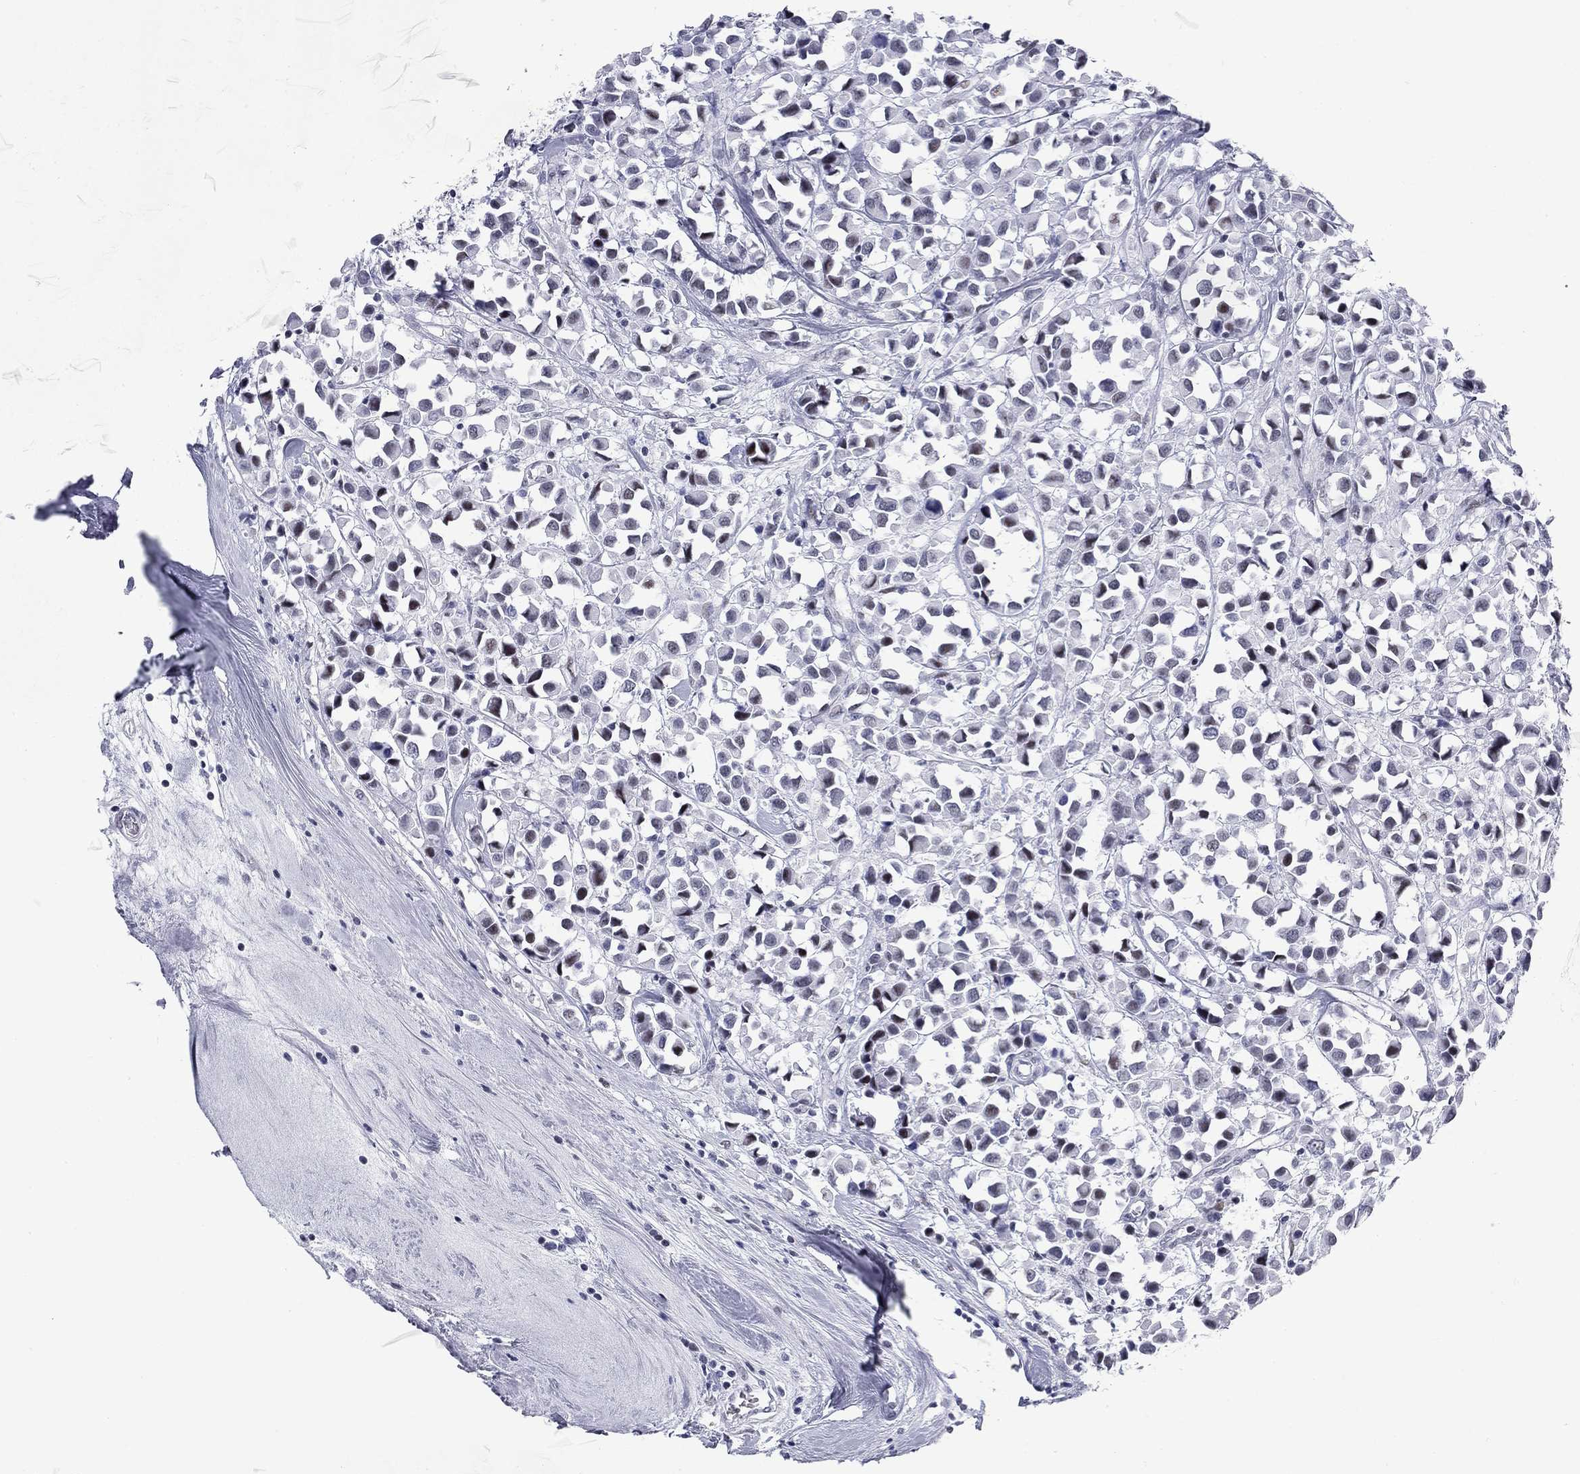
{"staining": {"intensity": "negative", "quantity": "none", "location": "none"}, "tissue": "breast cancer", "cell_type": "Tumor cells", "image_type": "cancer", "snomed": [{"axis": "morphology", "description": "Duct carcinoma"}, {"axis": "topography", "description": "Breast"}], "caption": "A photomicrograph of intraductal carcinoma (breast) stained for a protein displays no brown staining in tumor cells.", "gene": "ASF1B", "patient": {"sex": "female", "age": 61}}